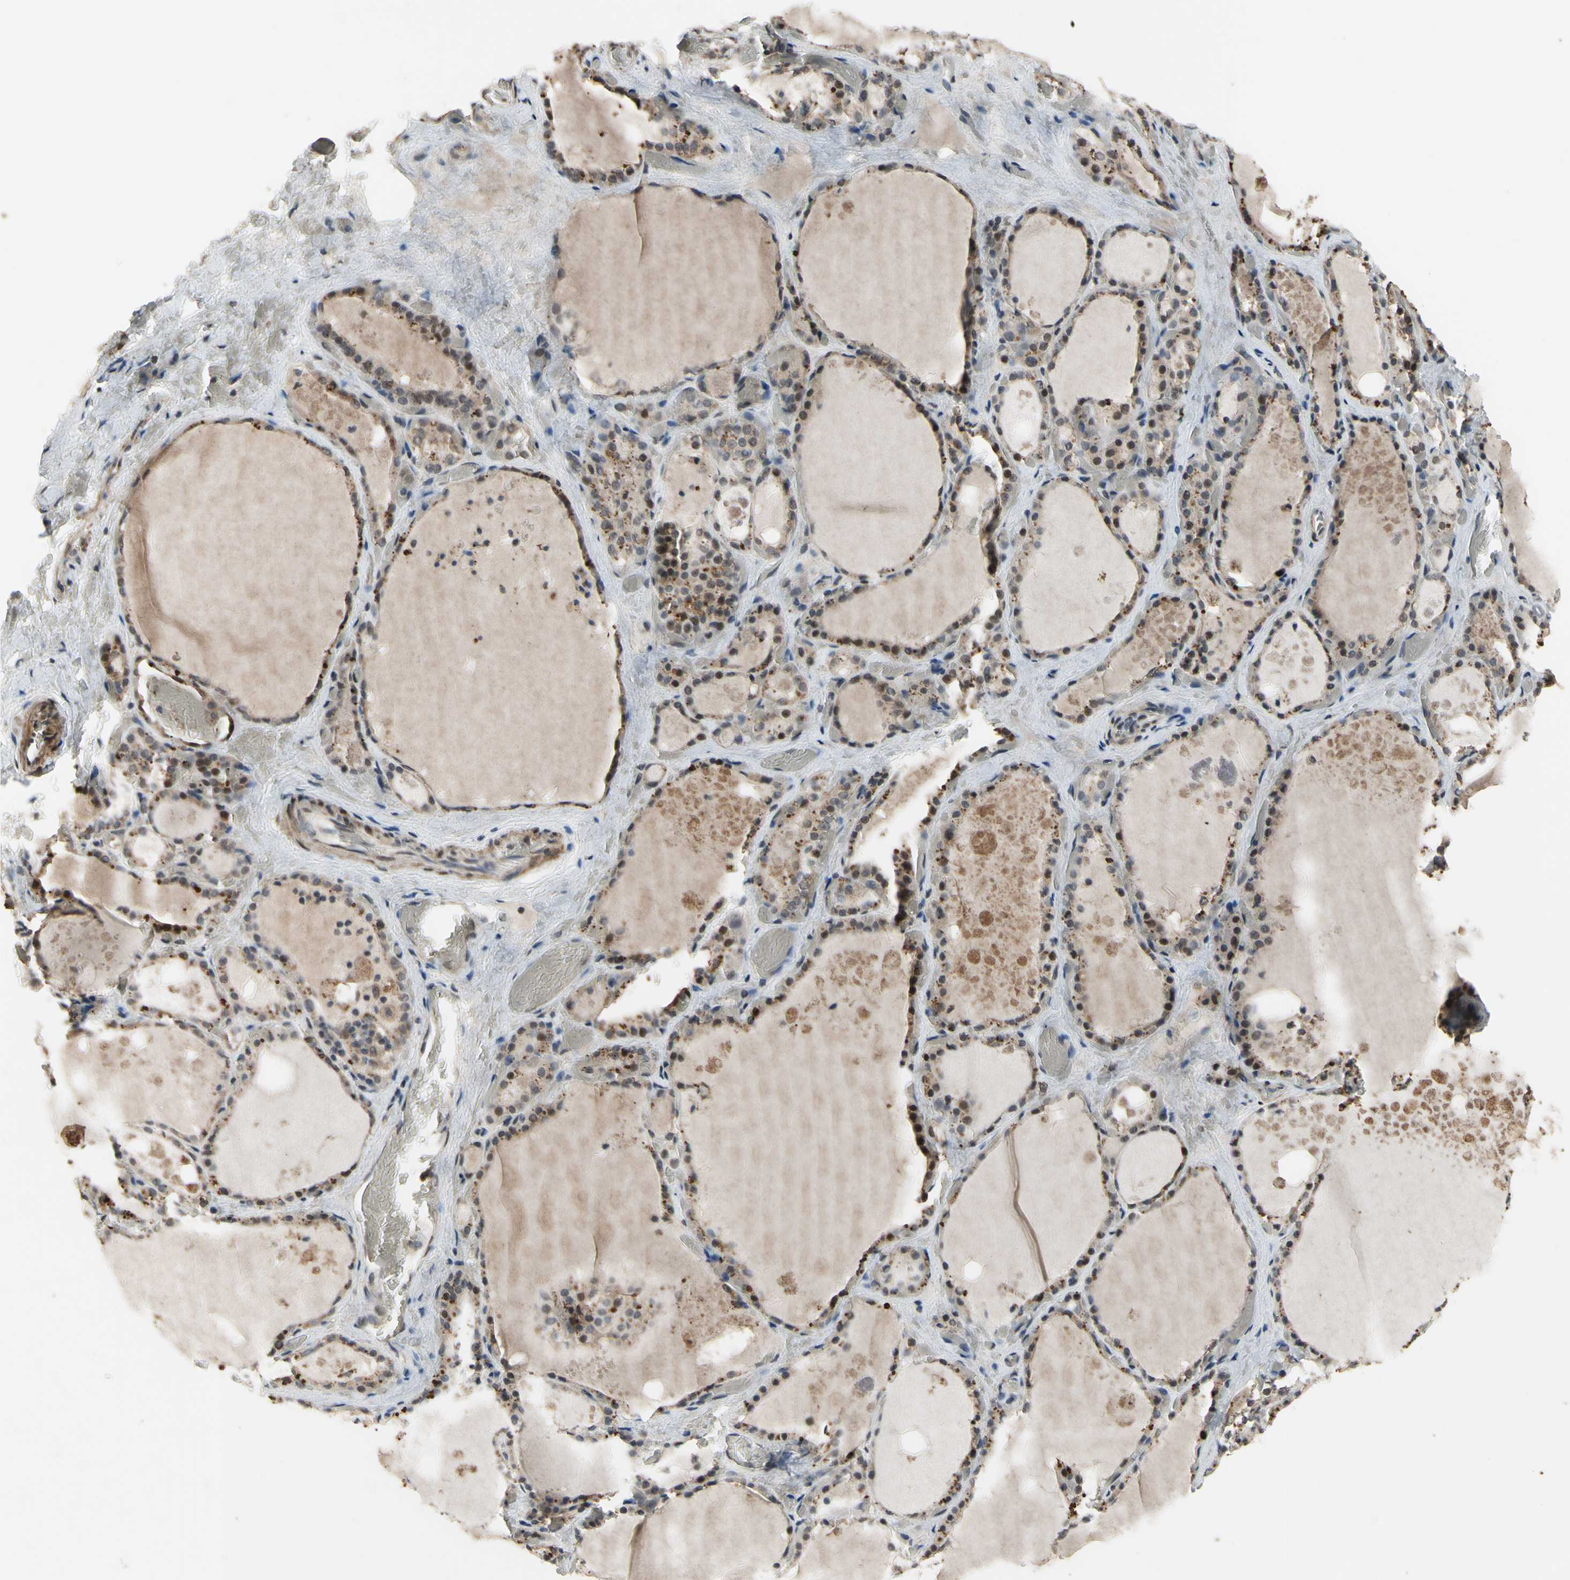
{"staining": {"intensity": "moderate", "quantity": ">75%", "location": "cytoplasmic/membranous,nuclear"}, "tissue": "thyroid gland", "cell_type": "Glandular cells", "image_type": "normal", "snomed": [{"axis": "morphology", "description": "Normal tissue, NOS"}, {"axis": "topography", "description": "Thyroid gland"}], "caption": "Protein staining by IHC exhibits moderate cytoplasmic/membranous,nuclear staining in about >75% of glandular cells in unremarkable thyroid gland.", "gene": "ZNF174", "patient": {"sex": "male", "age": 61}}